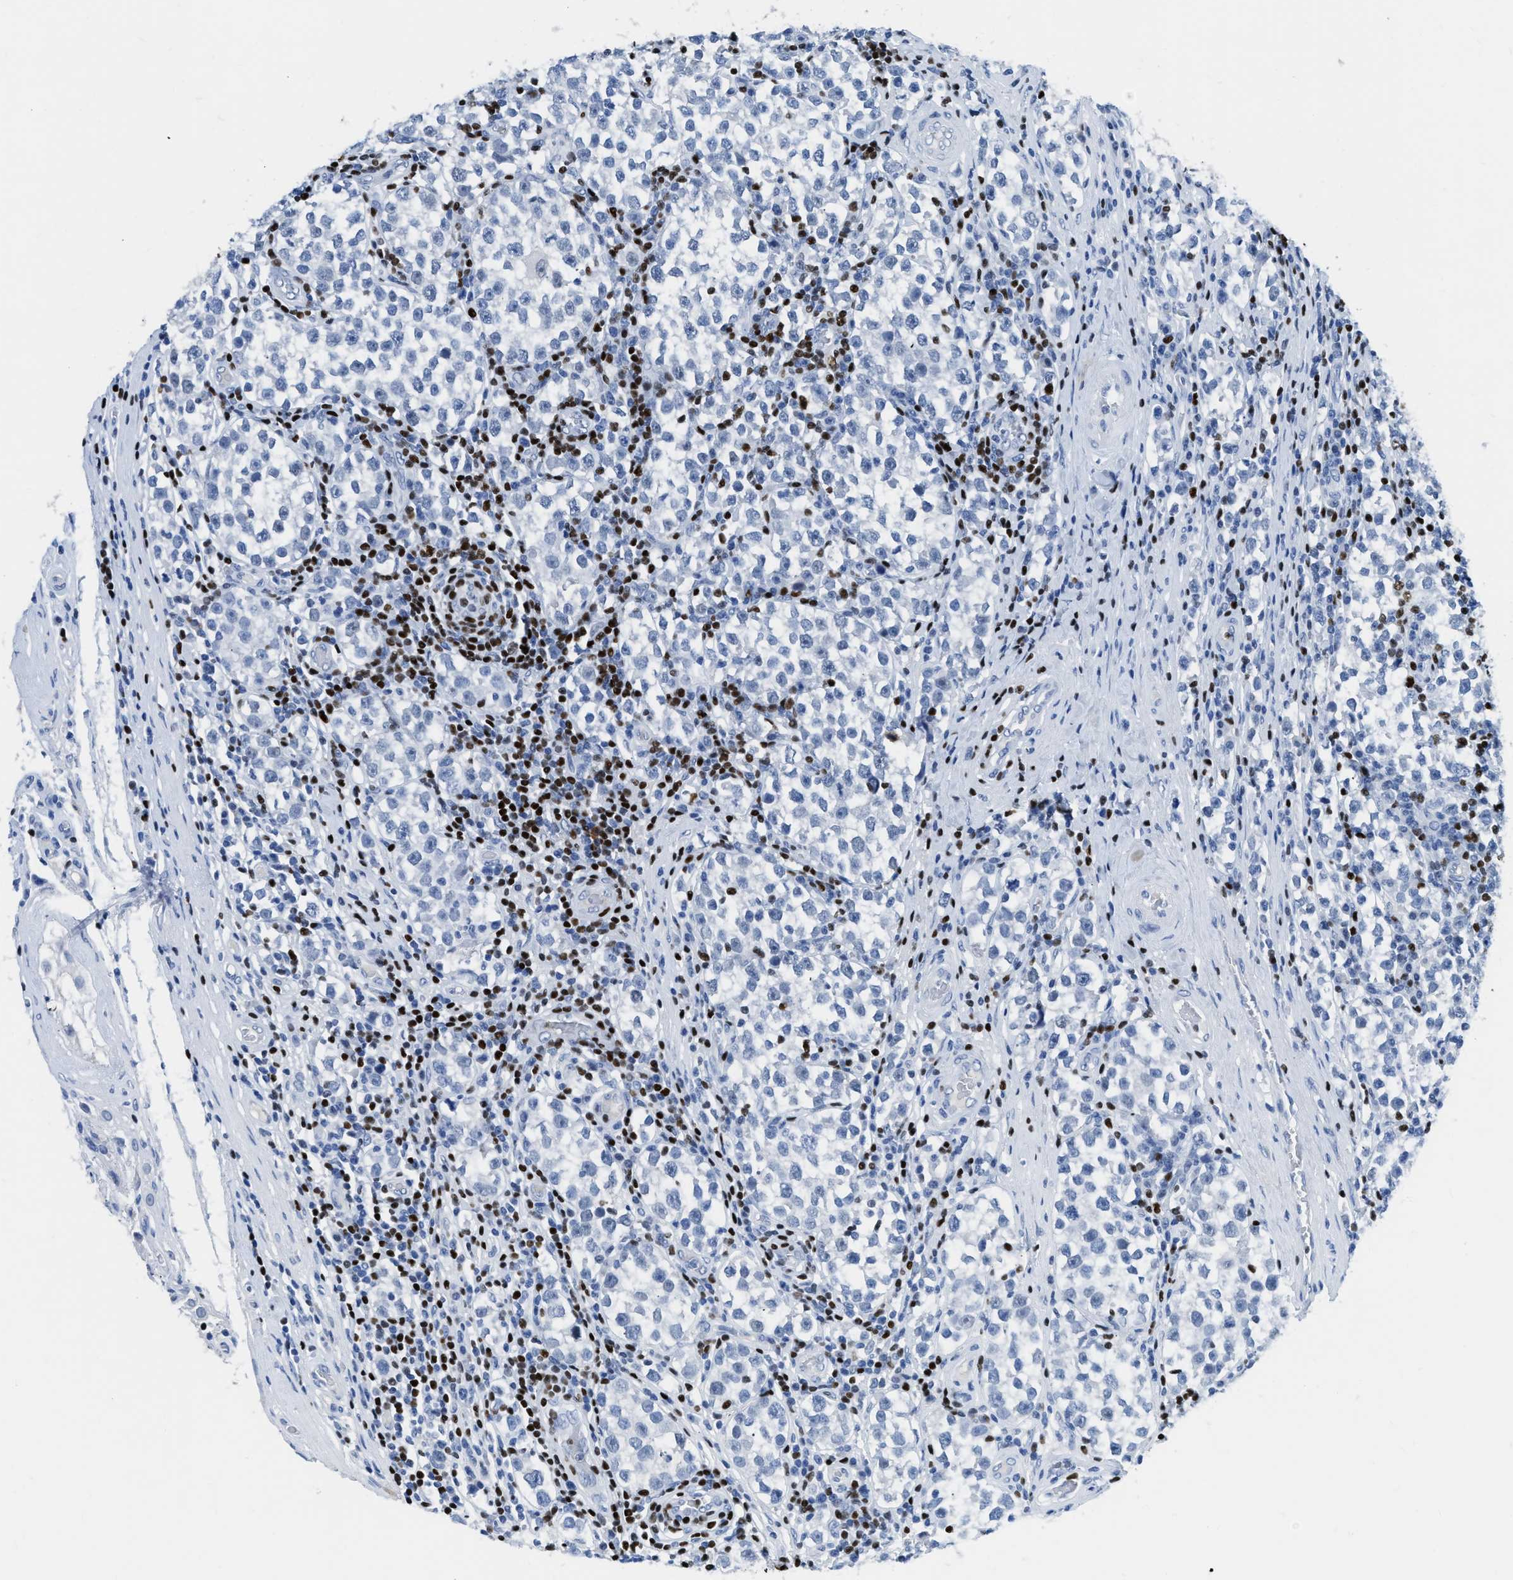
{"staining": {"intensity": "negative", "quantity": "none", "location": "none"}, "tissue": "testis cancer", "cell_type": "Tumor cells", "image_type": "cancer", "snomed": [{"axis": "morphology", "description": "Normal tissue, NOS"}, {"axis": "morphology", "description": "Seminoma, NOS"}, {"axis": "topography", "description": "Testis"}], "caption": "Photomicrograph shows no significant protein staining in tumor cells of seminoma (testis).", "gene": "TCF7", "patient": {"sex": "male", "age": 43}}